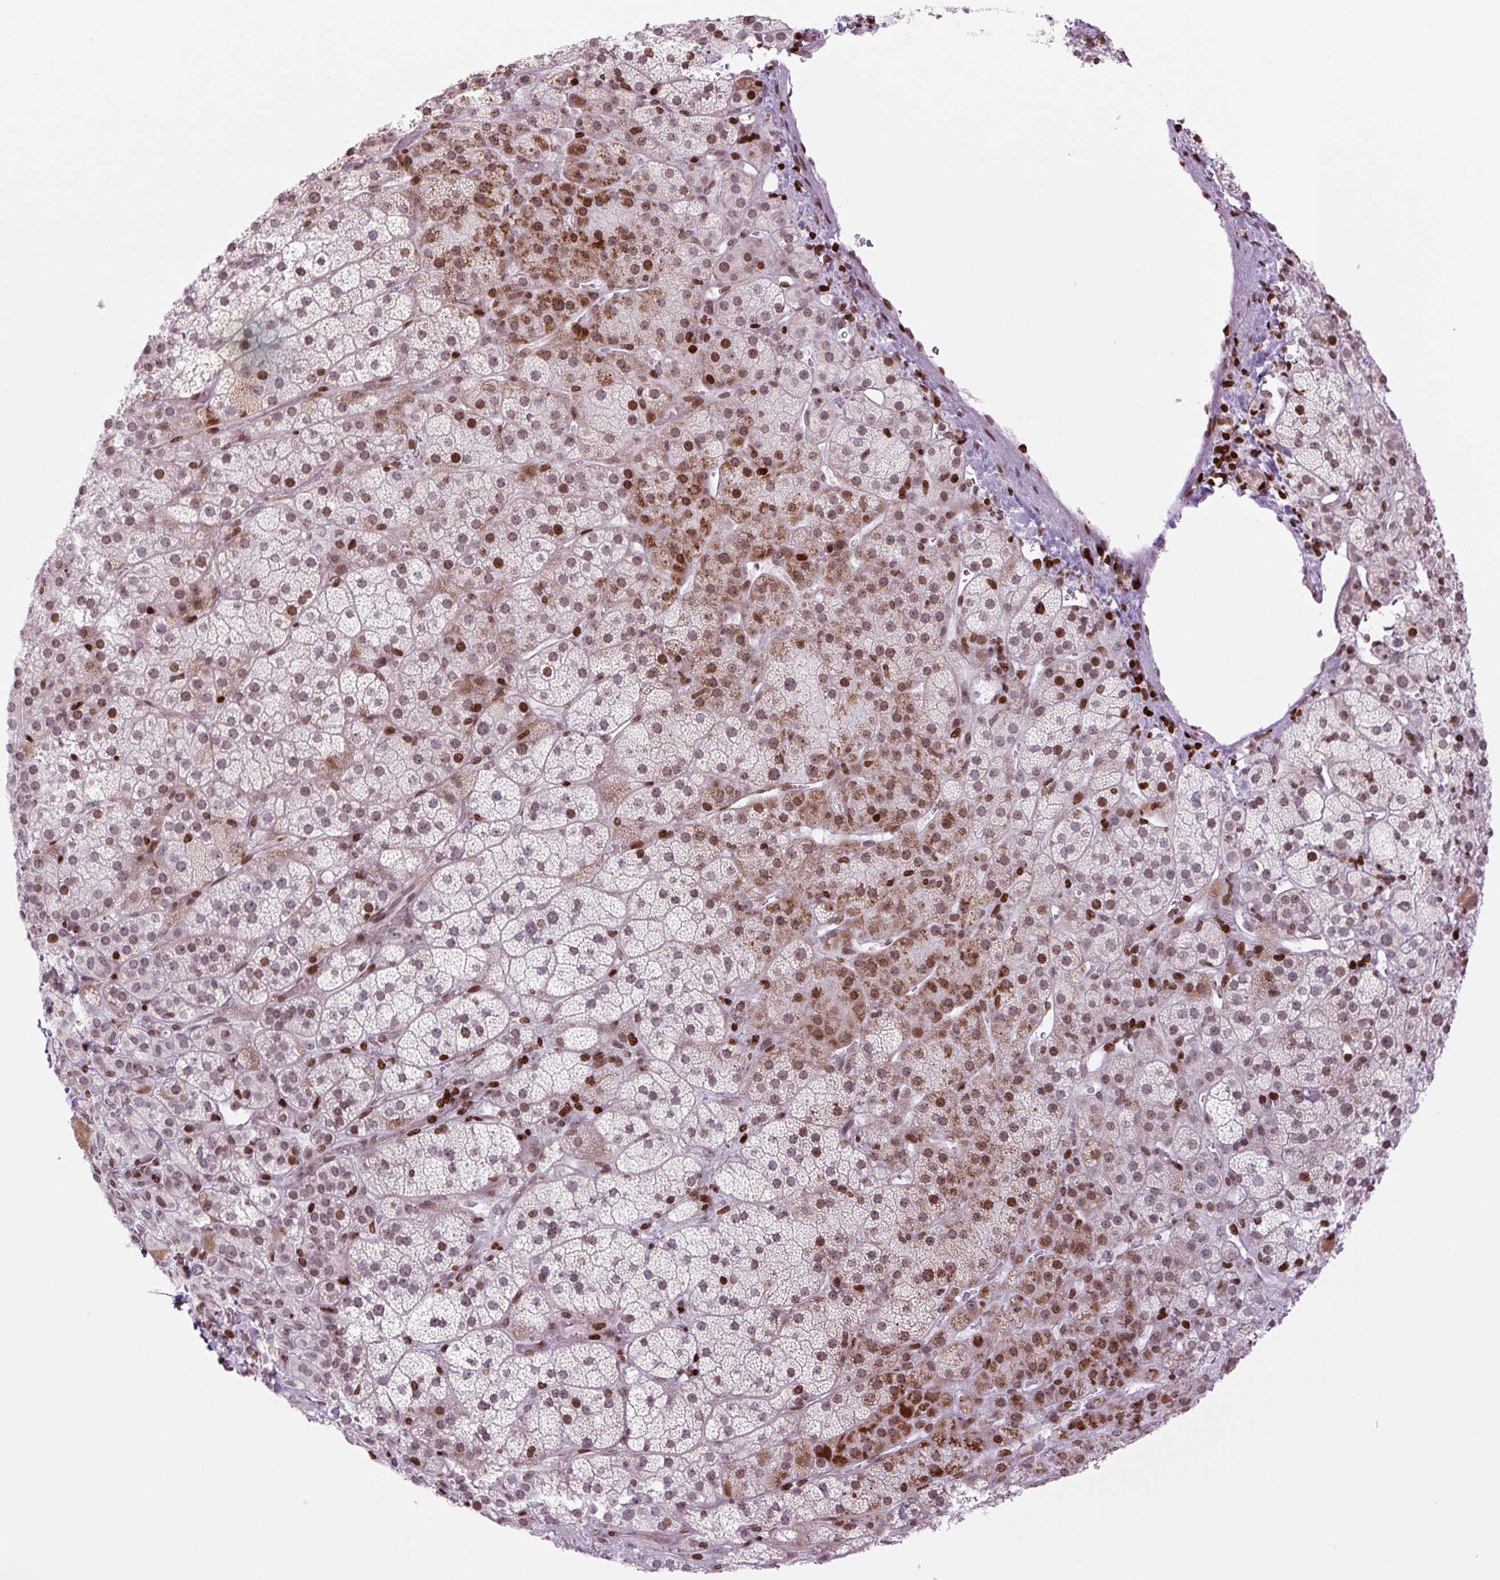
{"staining": {"intensity": "strong", "quantity": "25%-75%", "location": "cytoplasmic/membranous,nuclear"}, "tissue": "adrenal gland", "cell_type": "Glandular cells", "image_type": "normal", "snomed": [{"axis": "morphology", "description": "Normal tissue, NOS"}, {"axis": "topography", "description": "Adrenal gland"}], "caption": "This image reveals immunohistochemistry (IHC) staining of unremarkable human adrenal gland, with high strong cytoplasmic/membranous,nuclear positivity in approximately 25%-75% of glandular cells.", "gene": "H1", "patient": {"sex": "male", "age": 57}}